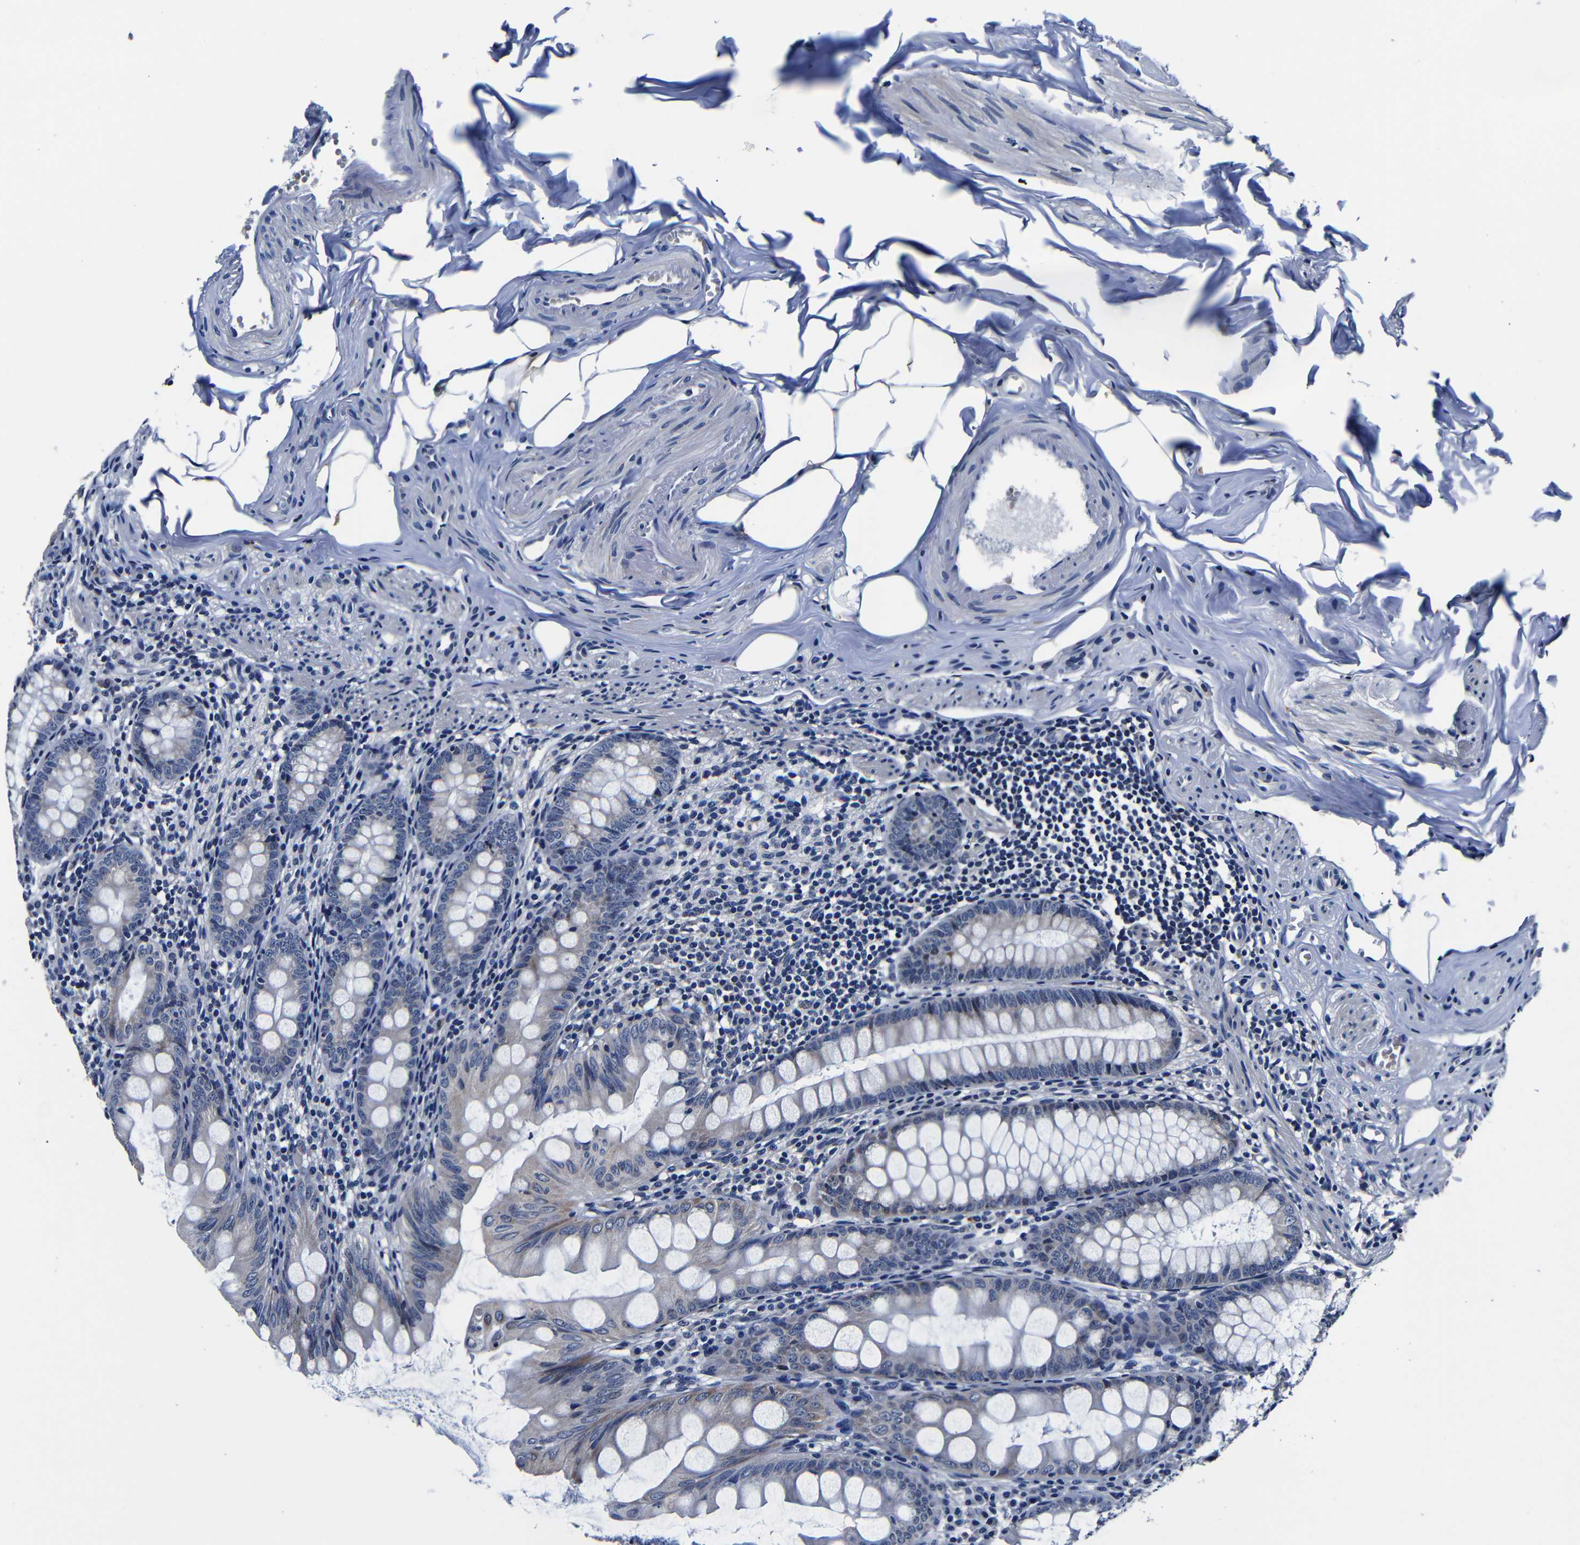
{"staining": {"intensity": "moderate", "quantity": "<25%", "location": "cytoplasmic/membranous"}, "tissue": "appendix", "cell_type": "Glandular cells", "image_type": "normal", "snomed": [{"axis": "morphology", "description": "Normal tissue, NOS"}, {"axis": "topography", "description": "Appendix"}], "caption": "DAB immunohistochemical staining of unremarkable appendix demonstrates moderate cytoplasmic/membranous protein expression in about <25% of glandular cells.", "gene": "DEPP1", "patient": {"sex": "female", "age": 77}}